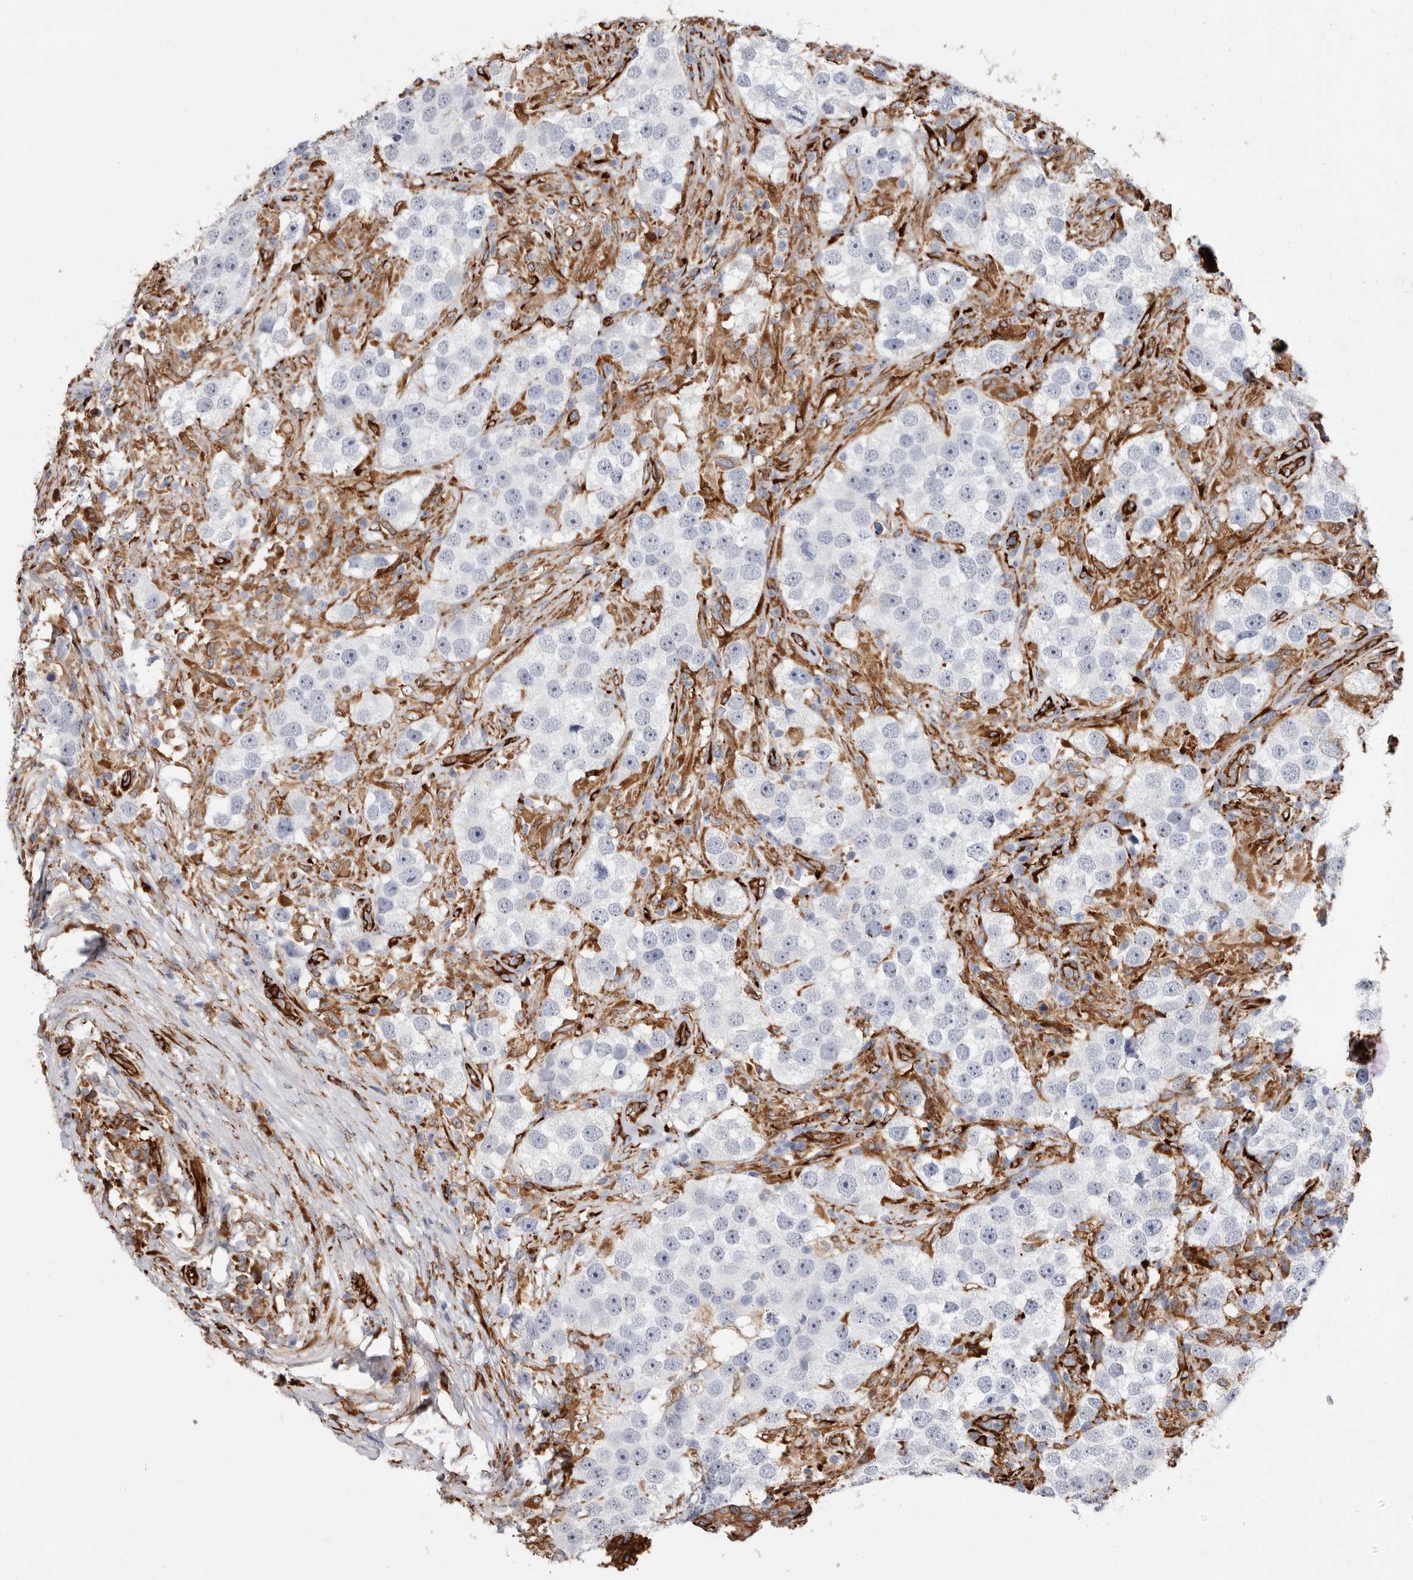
{"staining": {"intensity": "negative", "quantity": "none", "location": "none"}, "tissue": "testis cancer", "cell_type": "Tumor cells", "image_type": "cancer", "snomed": [{"axis": "morphology", "description": "Seminoma, NOS"}, {"axis": "topography", "description": "Testis"}], "caption": "Testis seminoma was stained to show a protein in brown. There is no significant staining in tumor cells.", "gene": "SEMA3E", "patient": {"sex": "male", "age": 49}}